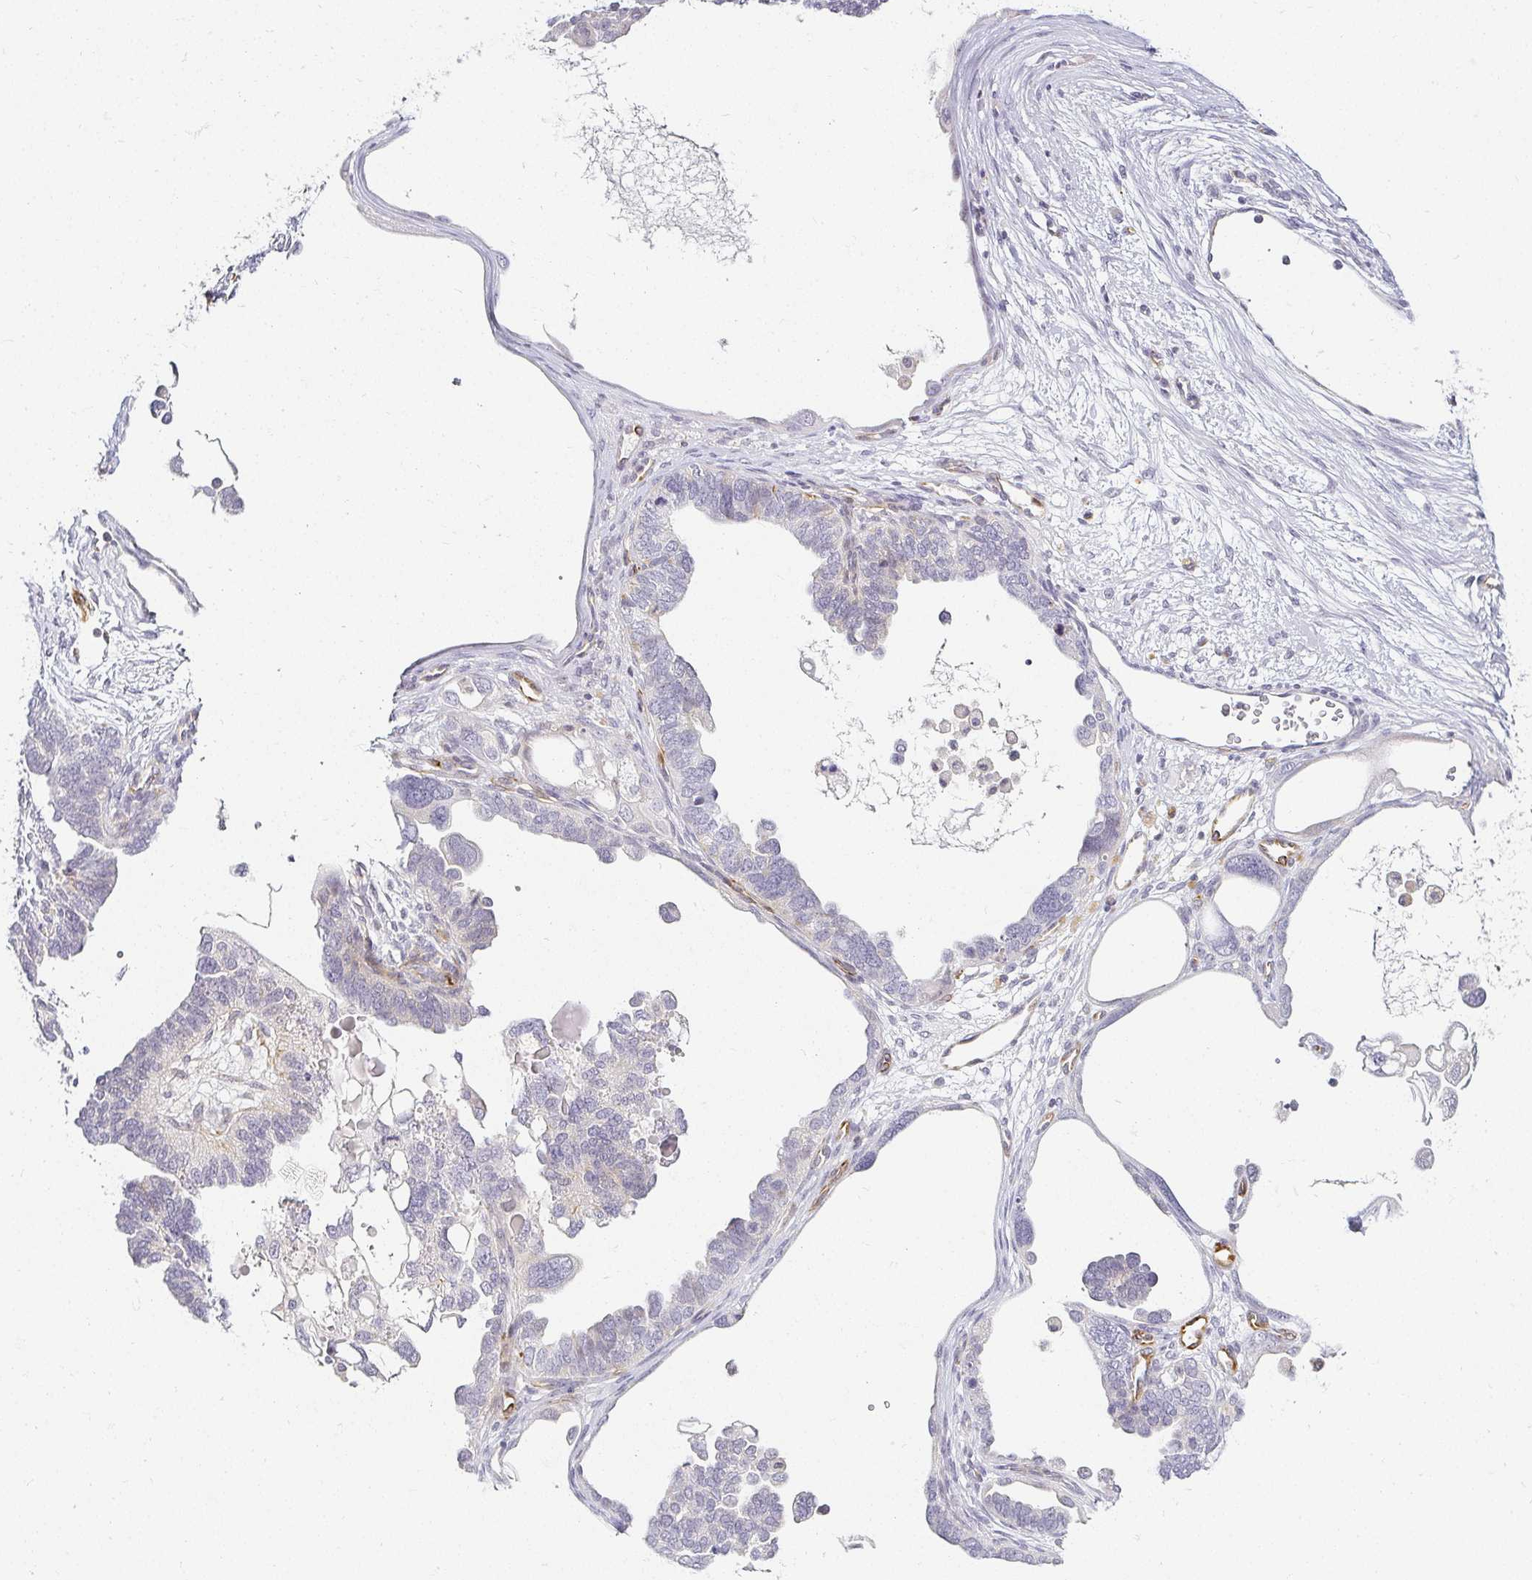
{"staining": {"intensity": "negative", "quantity": "none", "location": "none"}, "tissue": "ovarian cancer", "cell_type": "Tumor cells", "image_type": "cancer", "snomed": [{"axis": "morphology", "description": "Cystadenocarcinoma, serous, NOS"}, {"axis": "topography", "description": "Ovary"}], "caption": "A high-resolution photomicrograph shows immunohistochemistry (IHC) staining of ovarian serous cystadenocarcinoma, which displays no significant staining in tumor cells.", "gene": "ACAN", "patient": {"sex": "female", "age": 51}}